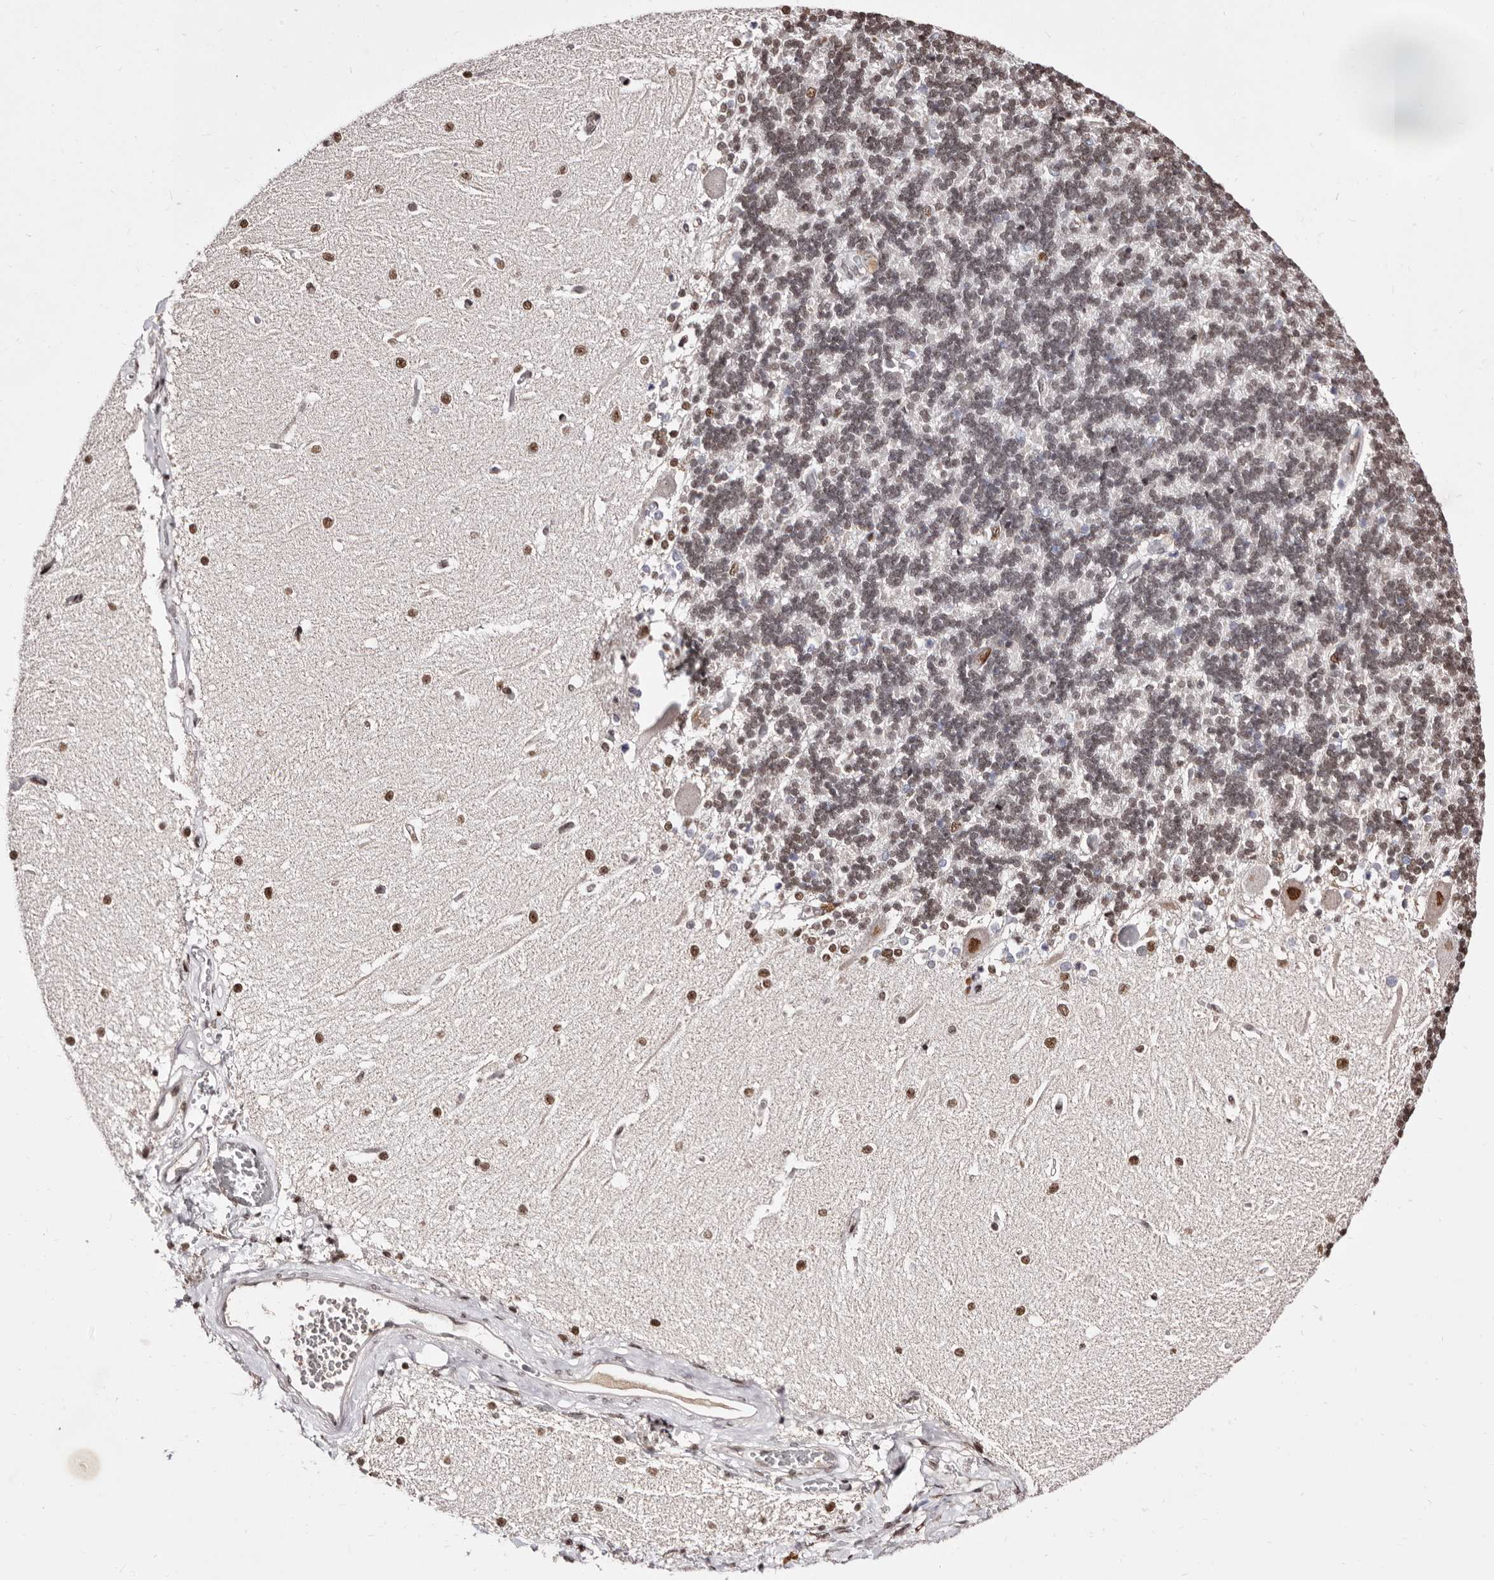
{"staining": {"intensity": "moderate", "quantity": "25%-75%", "location": "nuclear"}, "tissue": "cerebellum", "cell_type": "Cells in granular layer", "image_type": "normal", "snomed": [{"axis": "morphology", "description": "Normal tissue, NOS"}, {"axis": "topography", "description": "Cerebellum"}], "caption": "Protein staining reveals moderate nuclear expression in about 25%-75% of cells in granular layer in benign cerebellum. The staining was performed using DAB to visualize the protein expression in brown, while the nuclei were stained in blue with hematoxylin (Magnification: 20x).", "gene": "ANAPC11", "patient": {"sex": "male", "age": 37}}